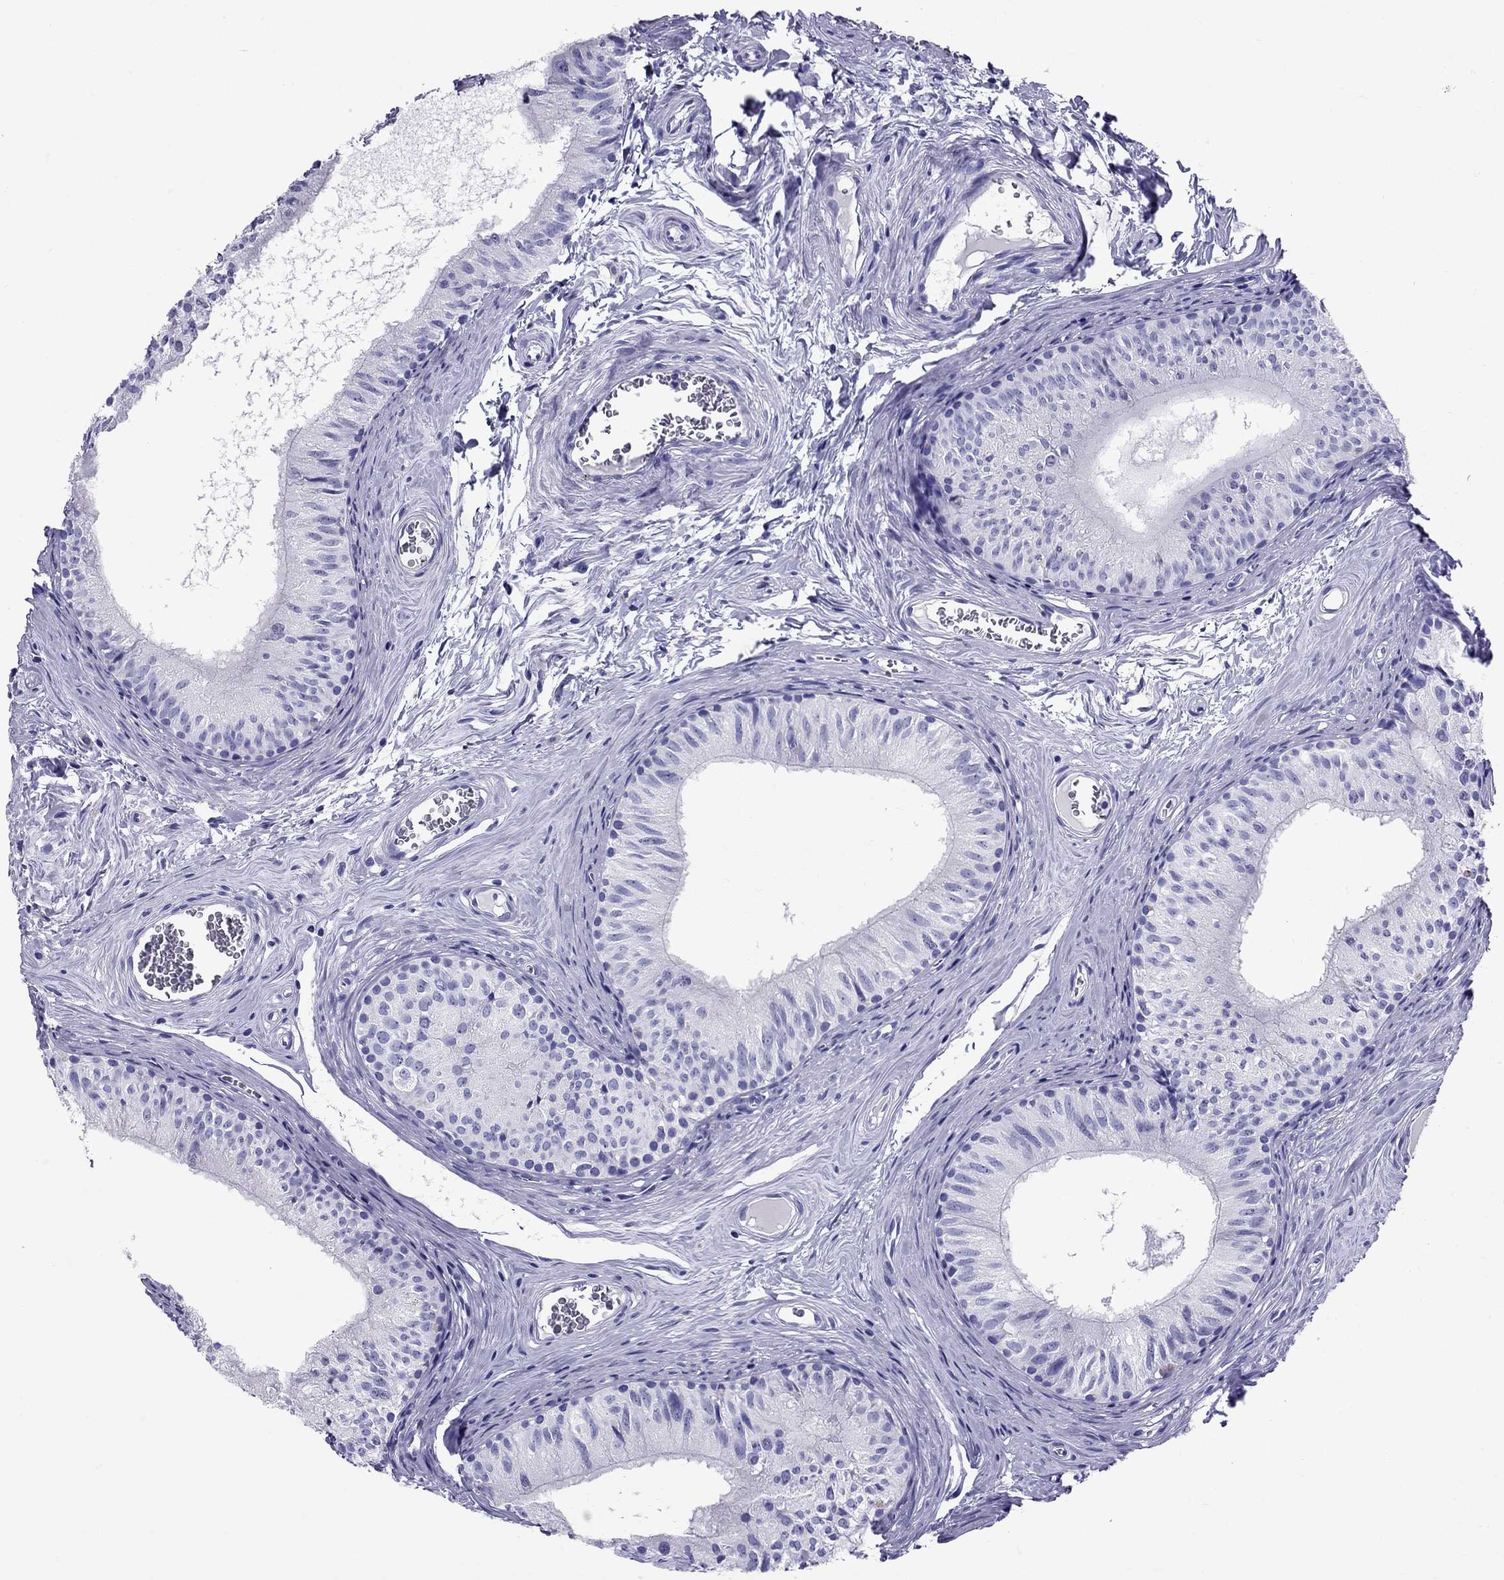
{"staining": {"intensity": "negative", "quantity": "none", "location": "none"}, "tissue": "epididymis", "cell_type": "Glandular cells", "image_type": "normal", "snomed": [{"axis": "morphology", "description": "Normal tissue, NOS"}, {"axis": "topography", "description": "Epididymis"}], "caption": "Image shows no protein positivity in glandular cells of unremarkable epididymis. Brightfield microscopy of immunohistochemistry stained with DAB (brown) and hematoxylin (blue), captured at high magnification.", "gene": "AVPR1B", "patient": {"sex": "male", "age": 52}}